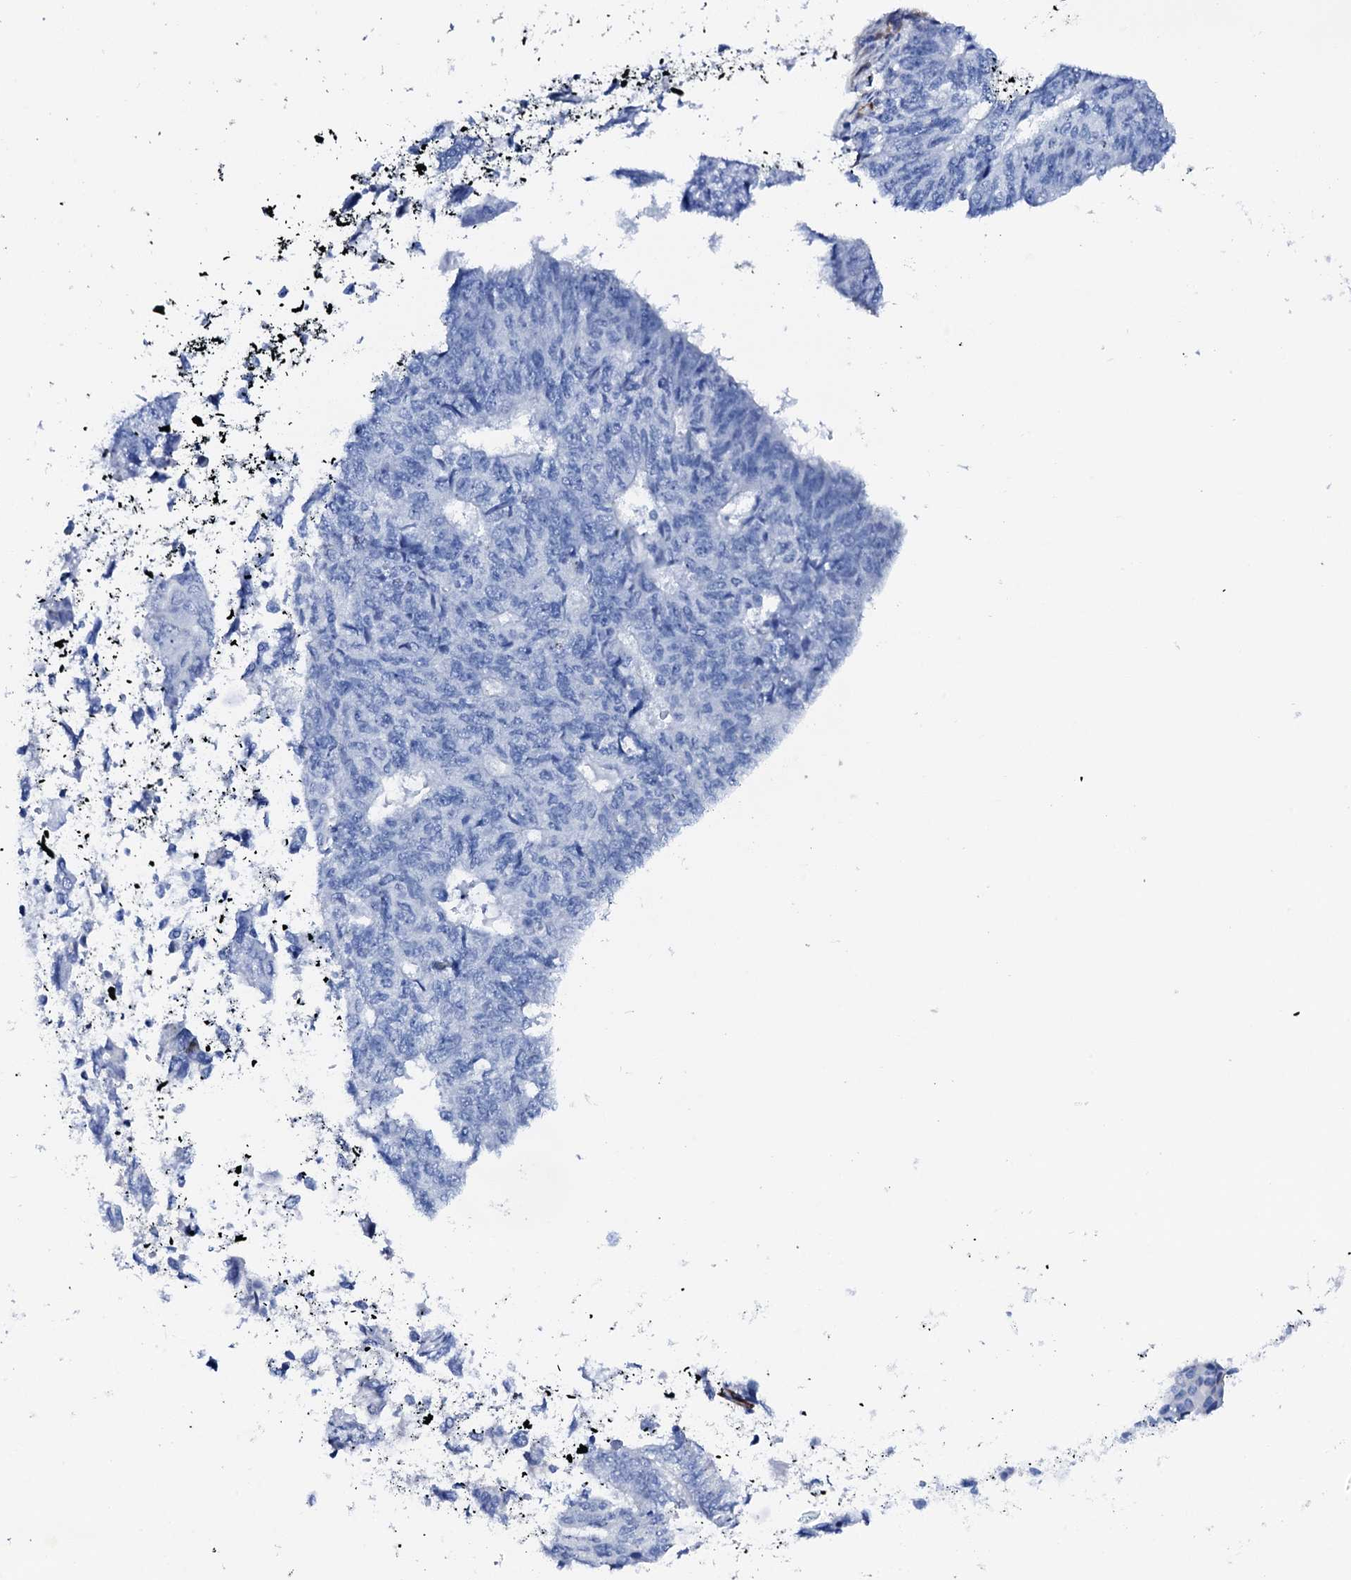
{"staining": {"intensity": "negative", "quantity": "none", "location": "none"}, "tissue": "endometrial cancer", "cell_type": "Tumor cells", "image_type": "cancer", "snomed": [{"axis": "morphology", "description": "Adenocarcinoma, NOS"}, {"axis": "topography", "description": "Endometrium"}], "caption": "The immunohistochemistry (IHC) photomicrograph has no significant staining in tumor cells of endometrial cancer (adenocarcinoma) tissue.", "gene": "NRIP2", "patient": {"sex": "female", "age": 32}}